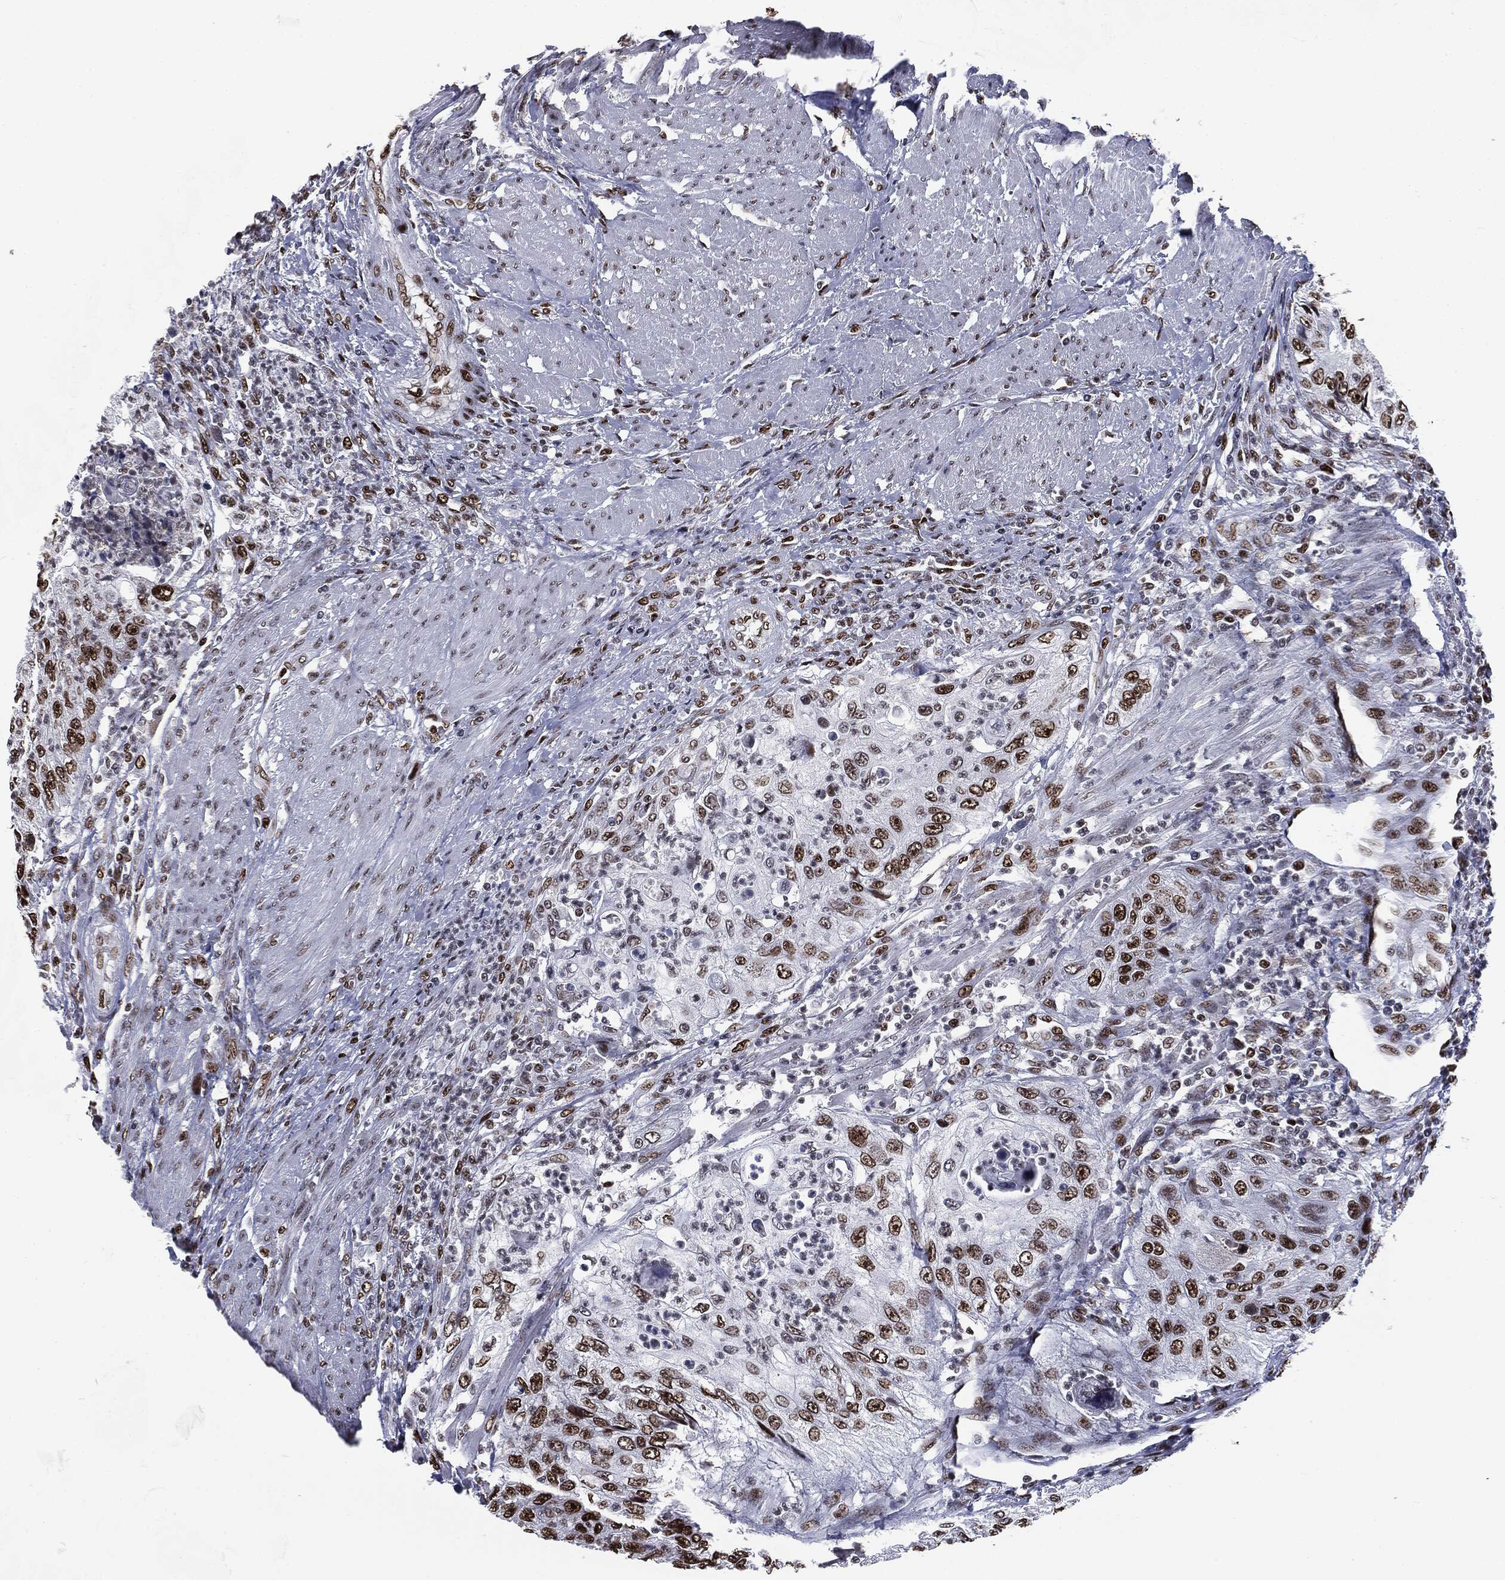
{"staining": {"intensity": "strong", "quantity": ">75%", "location": "nuclear"}, "tissue": "urothelial cancer", "cell_type": "Tumor cells", "image_type": "cancer", "snomed": [{"axis": "morphology", "description": "Urothelial carcinoma, High grade"}, {"axis": "topography", "description": "Urinary bladder"}], "caption": "Immunohistochemistry (IHC) photomicrograph of neoplastic tissue: human urothelial cancer stained using immunohistochemistry reveals high levels of strong protein expression localized specifically in the nuclear of tumor cells, appearing as a nuclear brown color.", "gene": "MSH2", "patient": {"sex": "female", "age": 60}}